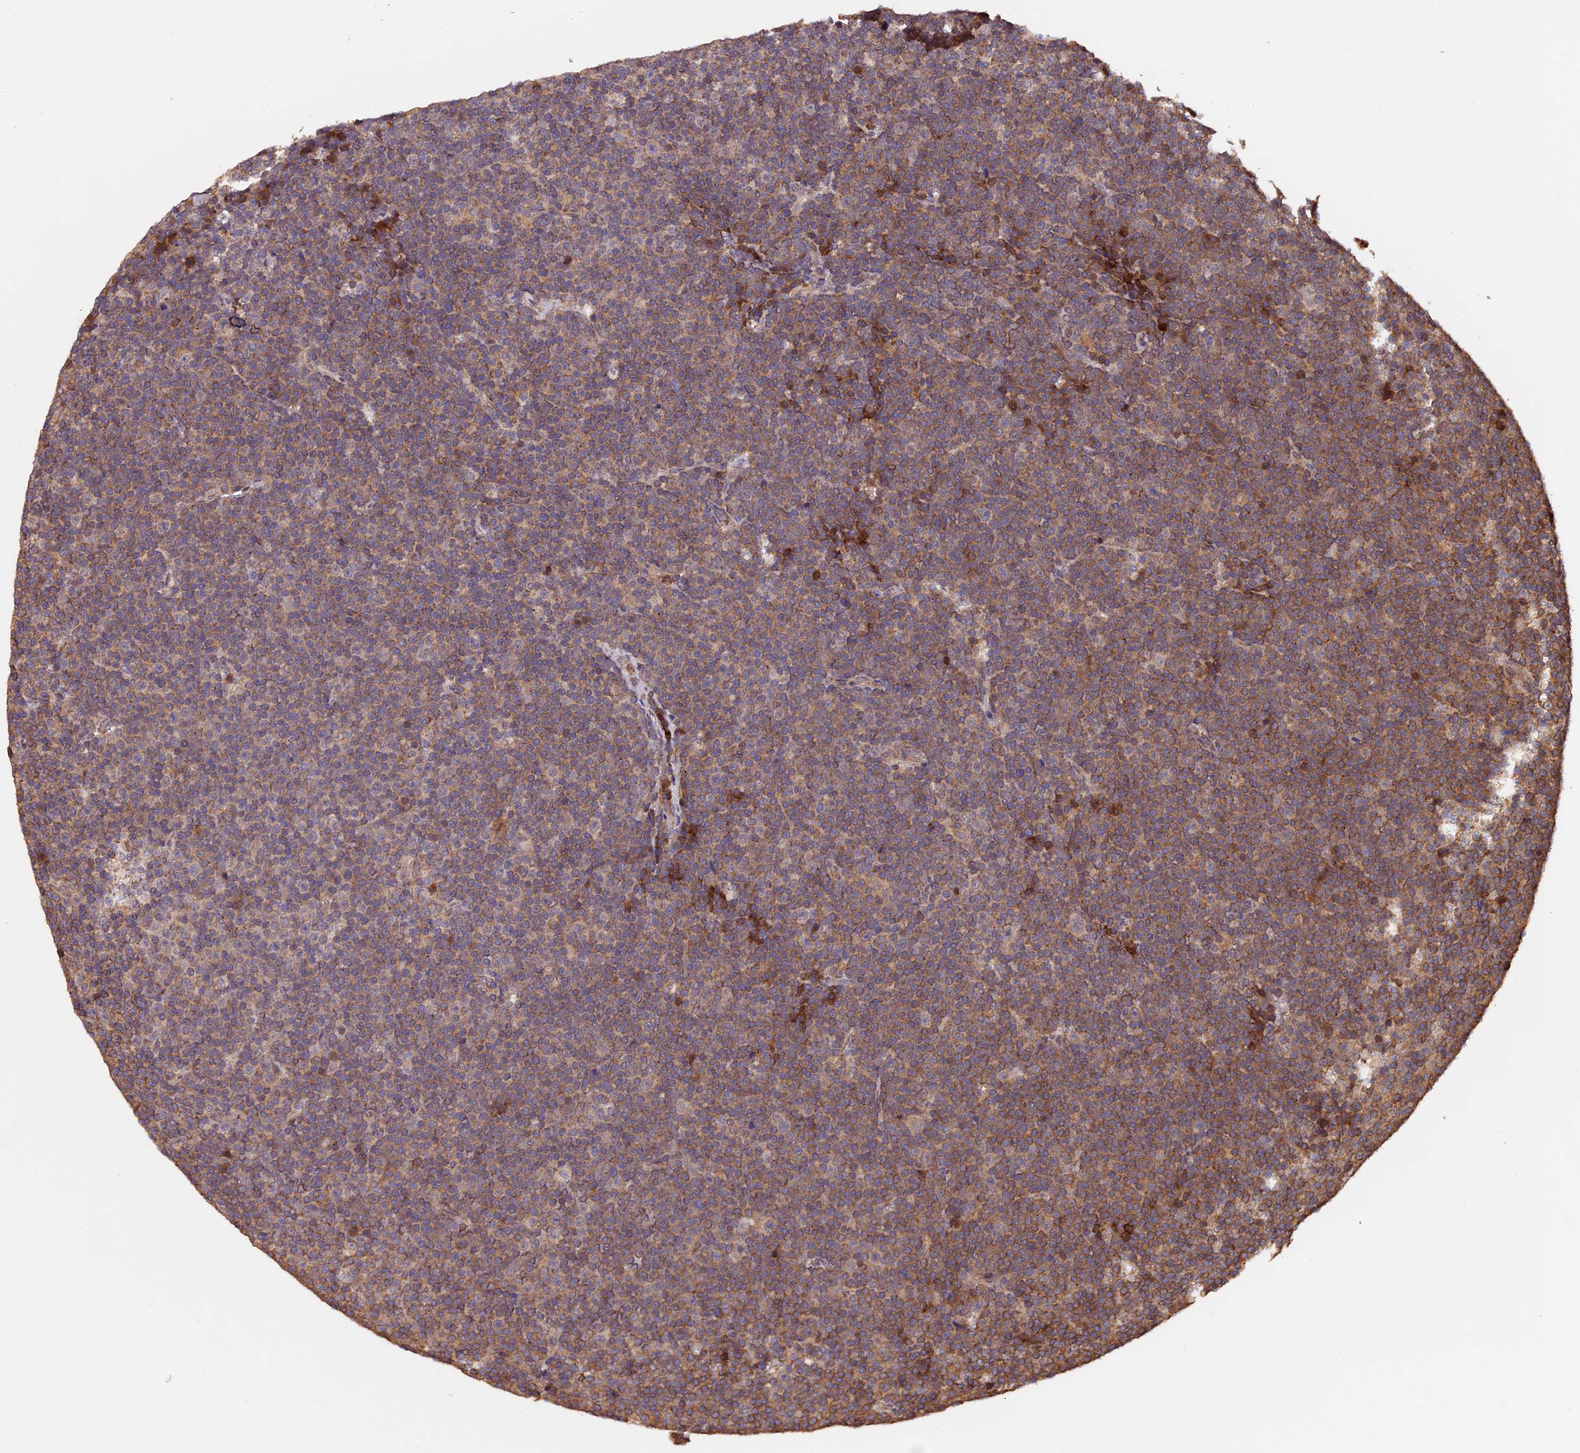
{"staining": {"intensity": "moderate", "quantity": ">75%", "location": "cytoplasmic/membranous"}, "tissue": "lymphoma", "cell_type": "Tumor cells", "image_type": "cancer", "snomed": [{"axis": "morphology", "description": "Malignant lymphoma, non-Hodgkin's type, Low grade"}, {"axis": "topography", "description": "Lymph node"}], "caption": "The image reveals staining of lymphoma, revealing moderate cytoplasmic/membranous protein expression (brown color) within tumor cells.", "gene": "PKD2L2", "patient": {"sex": "female", "age": 67}}